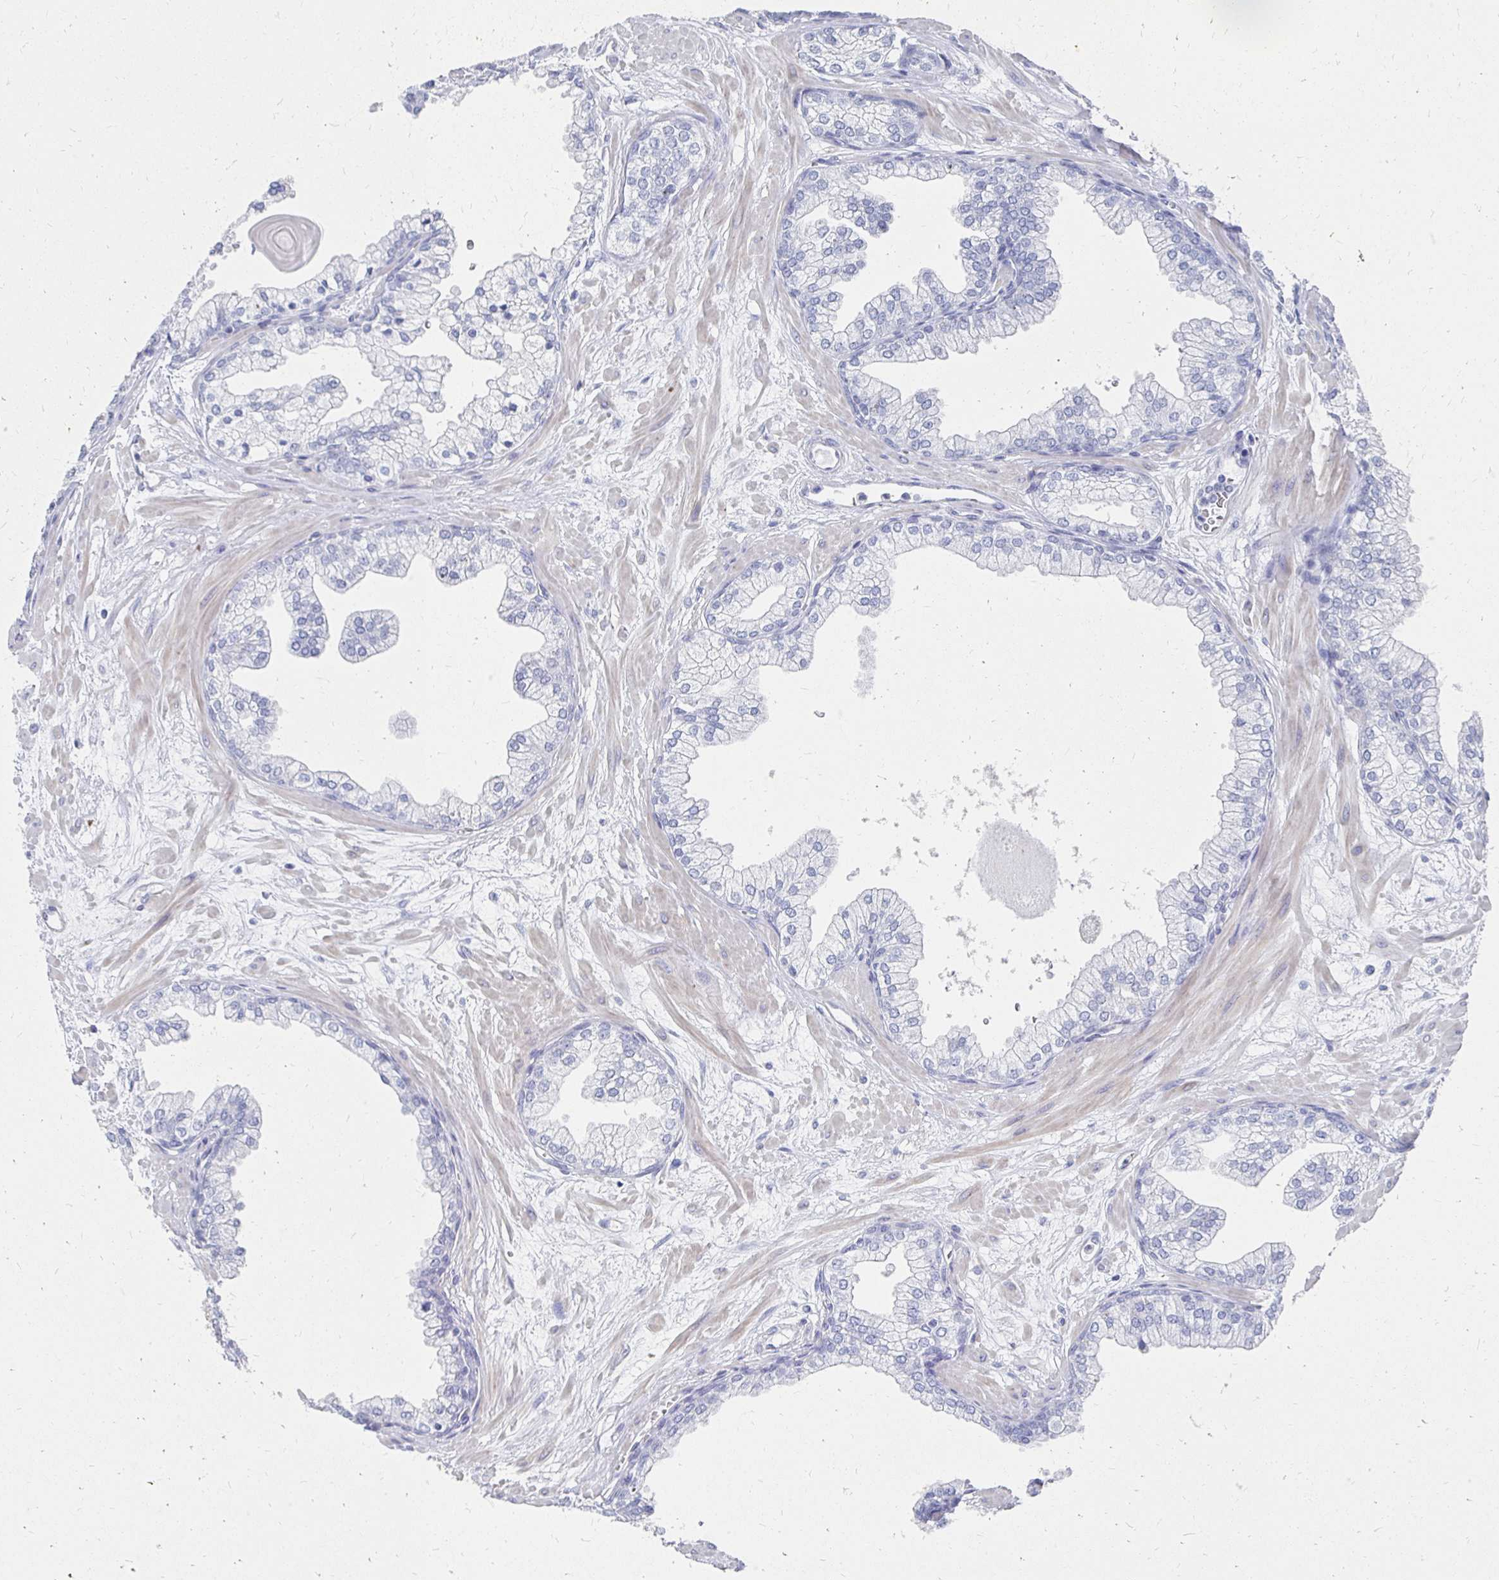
{"staining": {"intensity": "negative", "quantity": "none", "location": "none"}, "tissue": "prostate", "cell_type": "Glandular cells", "image_type": "normal", "snomed": [{"axis": "morphology", "description": "Normal tissue, NOS"}, {"axis": "topography", "description": "Prostate"}, {"axis": "topography", "description": "Peripheral nerve tissue"}], "caption": "This is an IHC photomicrograph of unremarkable human prostate. There is no expression in glandular cells.", "gene": "SYCP3", "patient": {"sex": "male", "age": 61}}